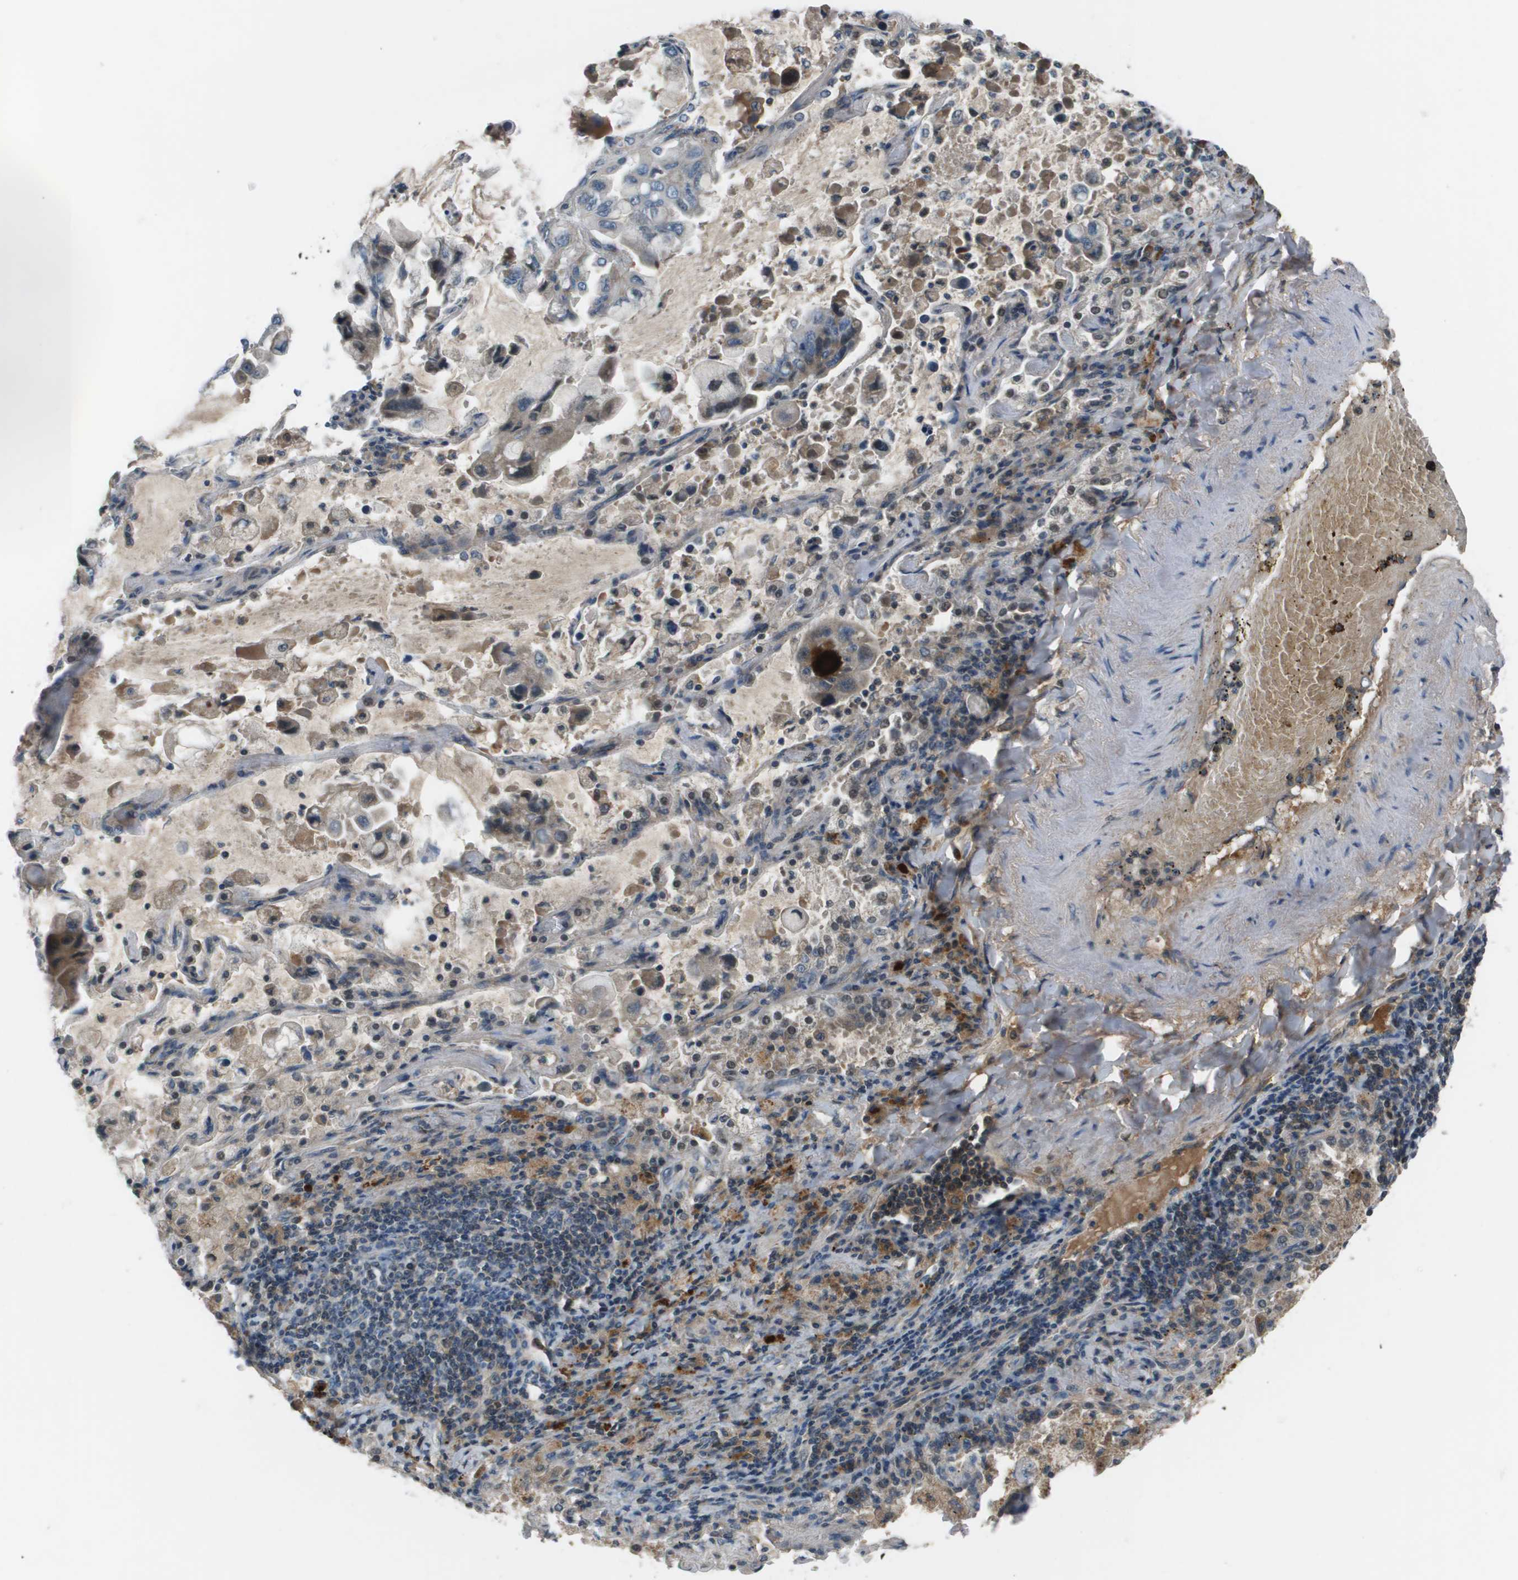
{"staining": {"intensity": "weak", "quantity": "<25%", "location": "cytoplasmic/membranous"}, "tissue": "lung cancer", "cell_type": "Tumor cells", "image_type": "cancer", "snomed": [{"axis": "morphology", "description": "Adenocarcinoma, NOS"}, {"axis": "topography", "description": "Lung"}], "caption": "Tumor cells are negative for brown protein staining in lung cancer. (DAB (3,3'-diaminobenzidine) immunohistochemistry (IHC) with hematoxylin counter stain).", "gene": "PCOLCE", "patient": {"sex": "male", "age": 64}}